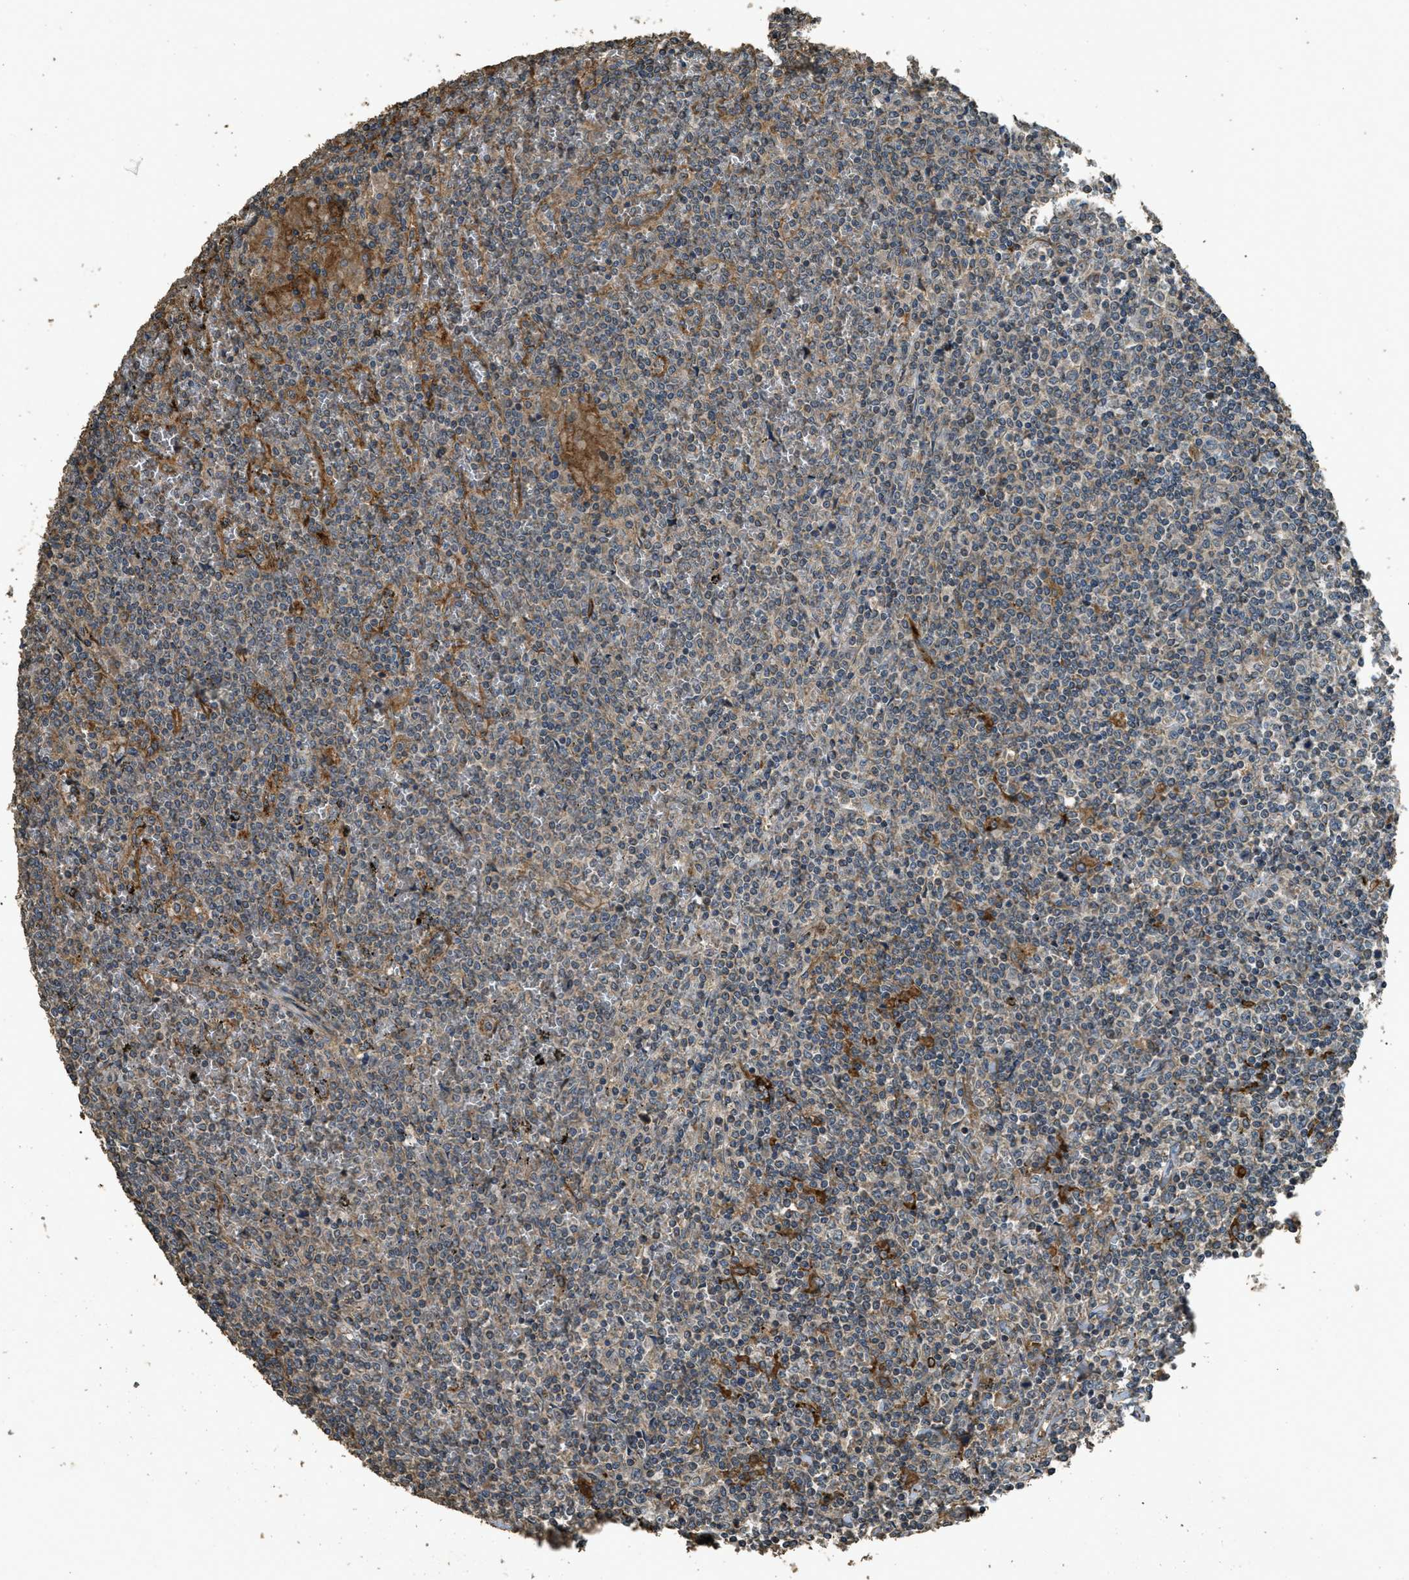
{"staining": {"intensity": "weak", "quantity": "<25%", "location": "cytoplasmic/membranous"}, "tissue": "lymphoma", "cell_type": "Tumor cells", "image_type": "cancer", "snomed": [{"axis": "morphology", "description": "Malignant lymphoma, non-Hodgkin's type, Low grade"}, {"axis": "topography", "description": "Spleen"}], "caption": "An immunohistochemistry image of malignant lymphoma, non-Hodgkin's type (low-grade) is shown. There is no staining in tumor cells of malignant lymphoma, non-Hodgkin's type (low-grade).", "gene": "CD276", "patient": {"sex": "female", "age": 19}}